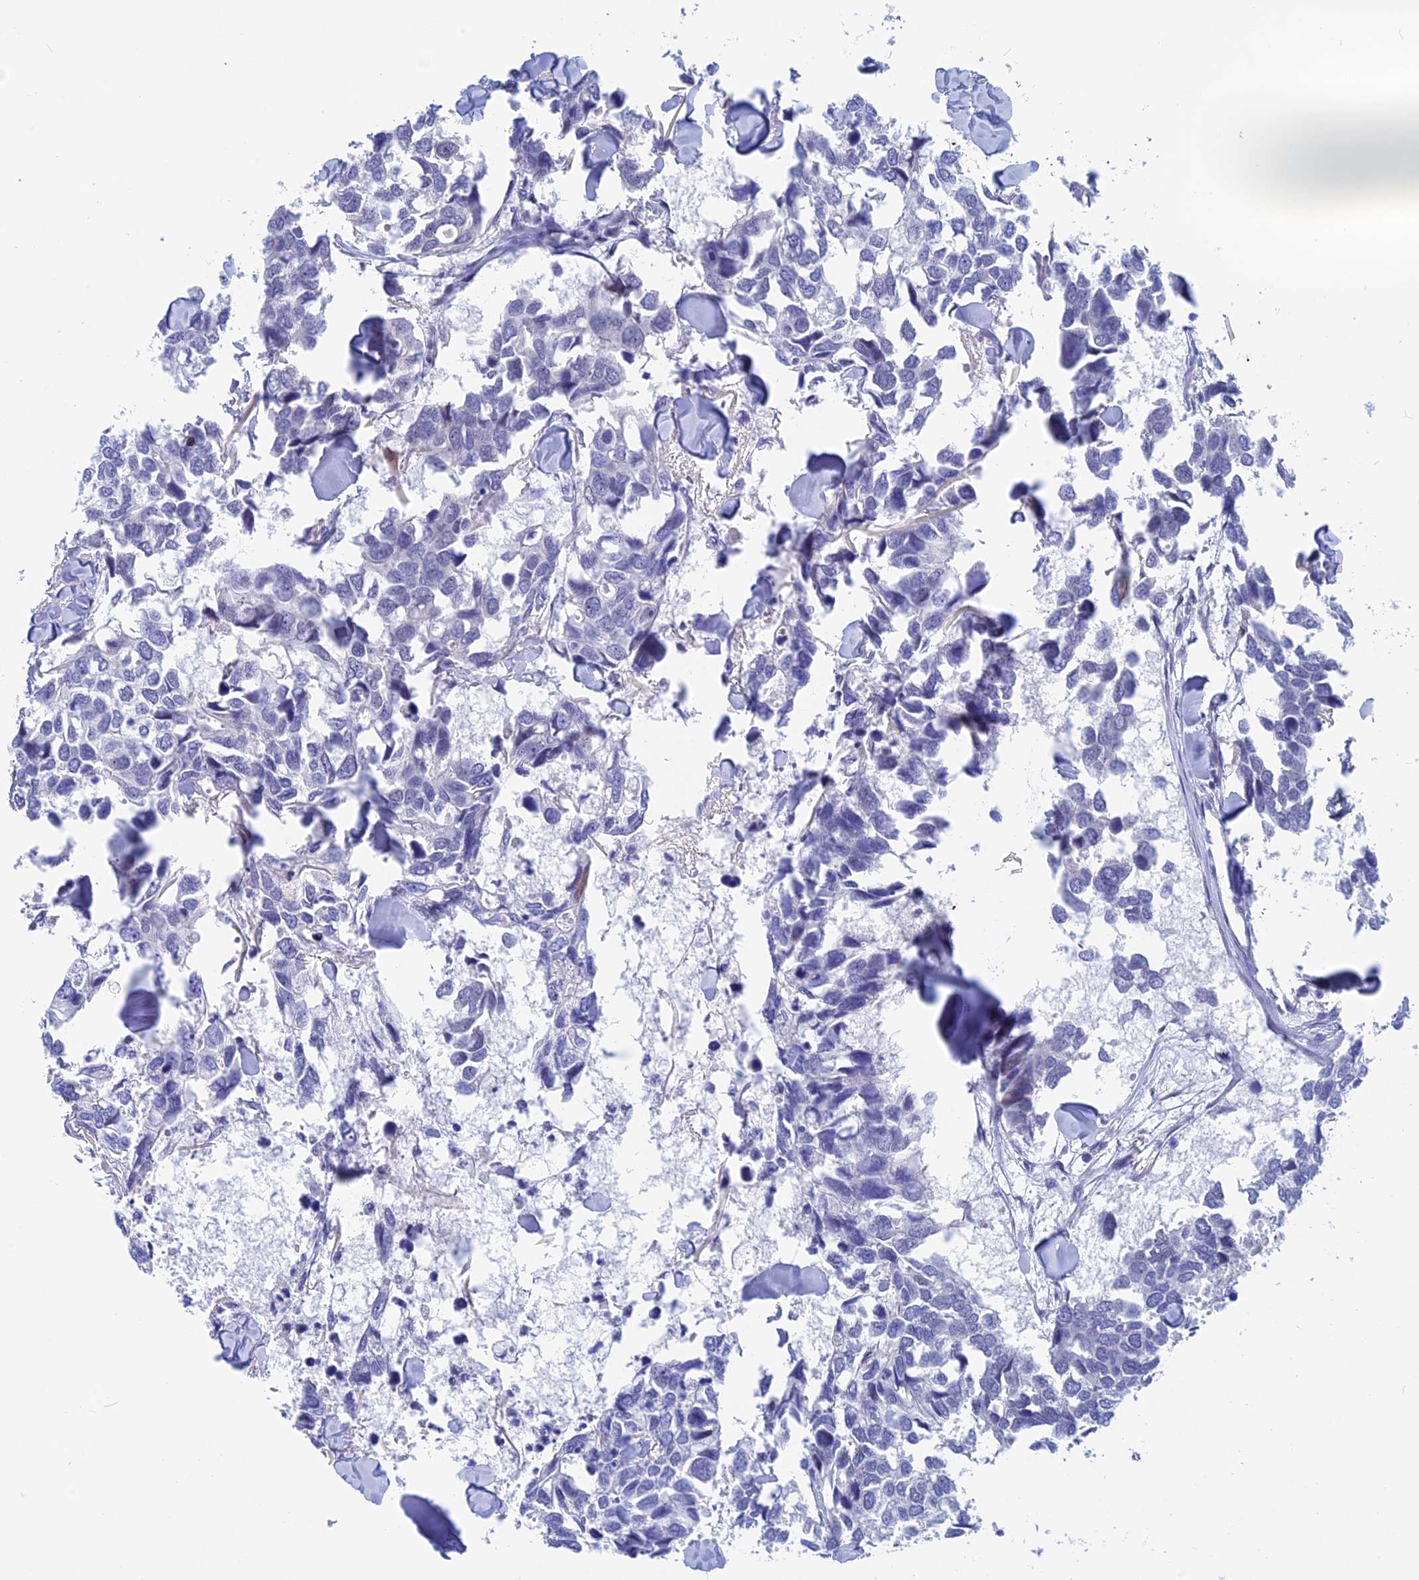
{"staining": {"intensity": "negative", "quantity": "none", "location": "none"}, "tissue": "breast cancer", "cell_type": "Tumor cells", "image_type": "cancer", "snomed": [{"axis": "morphology", "description": "Duct carcinoma"}, {"axis": "topography", "description": "Breast"}], "caption": "DAB immunohistochemical staining of breast infiltrating ductal carcinoma reveals no significant expression in tumor cells.", "gene": "WDR83", "patient": {"sex": "female", "age": 83}}